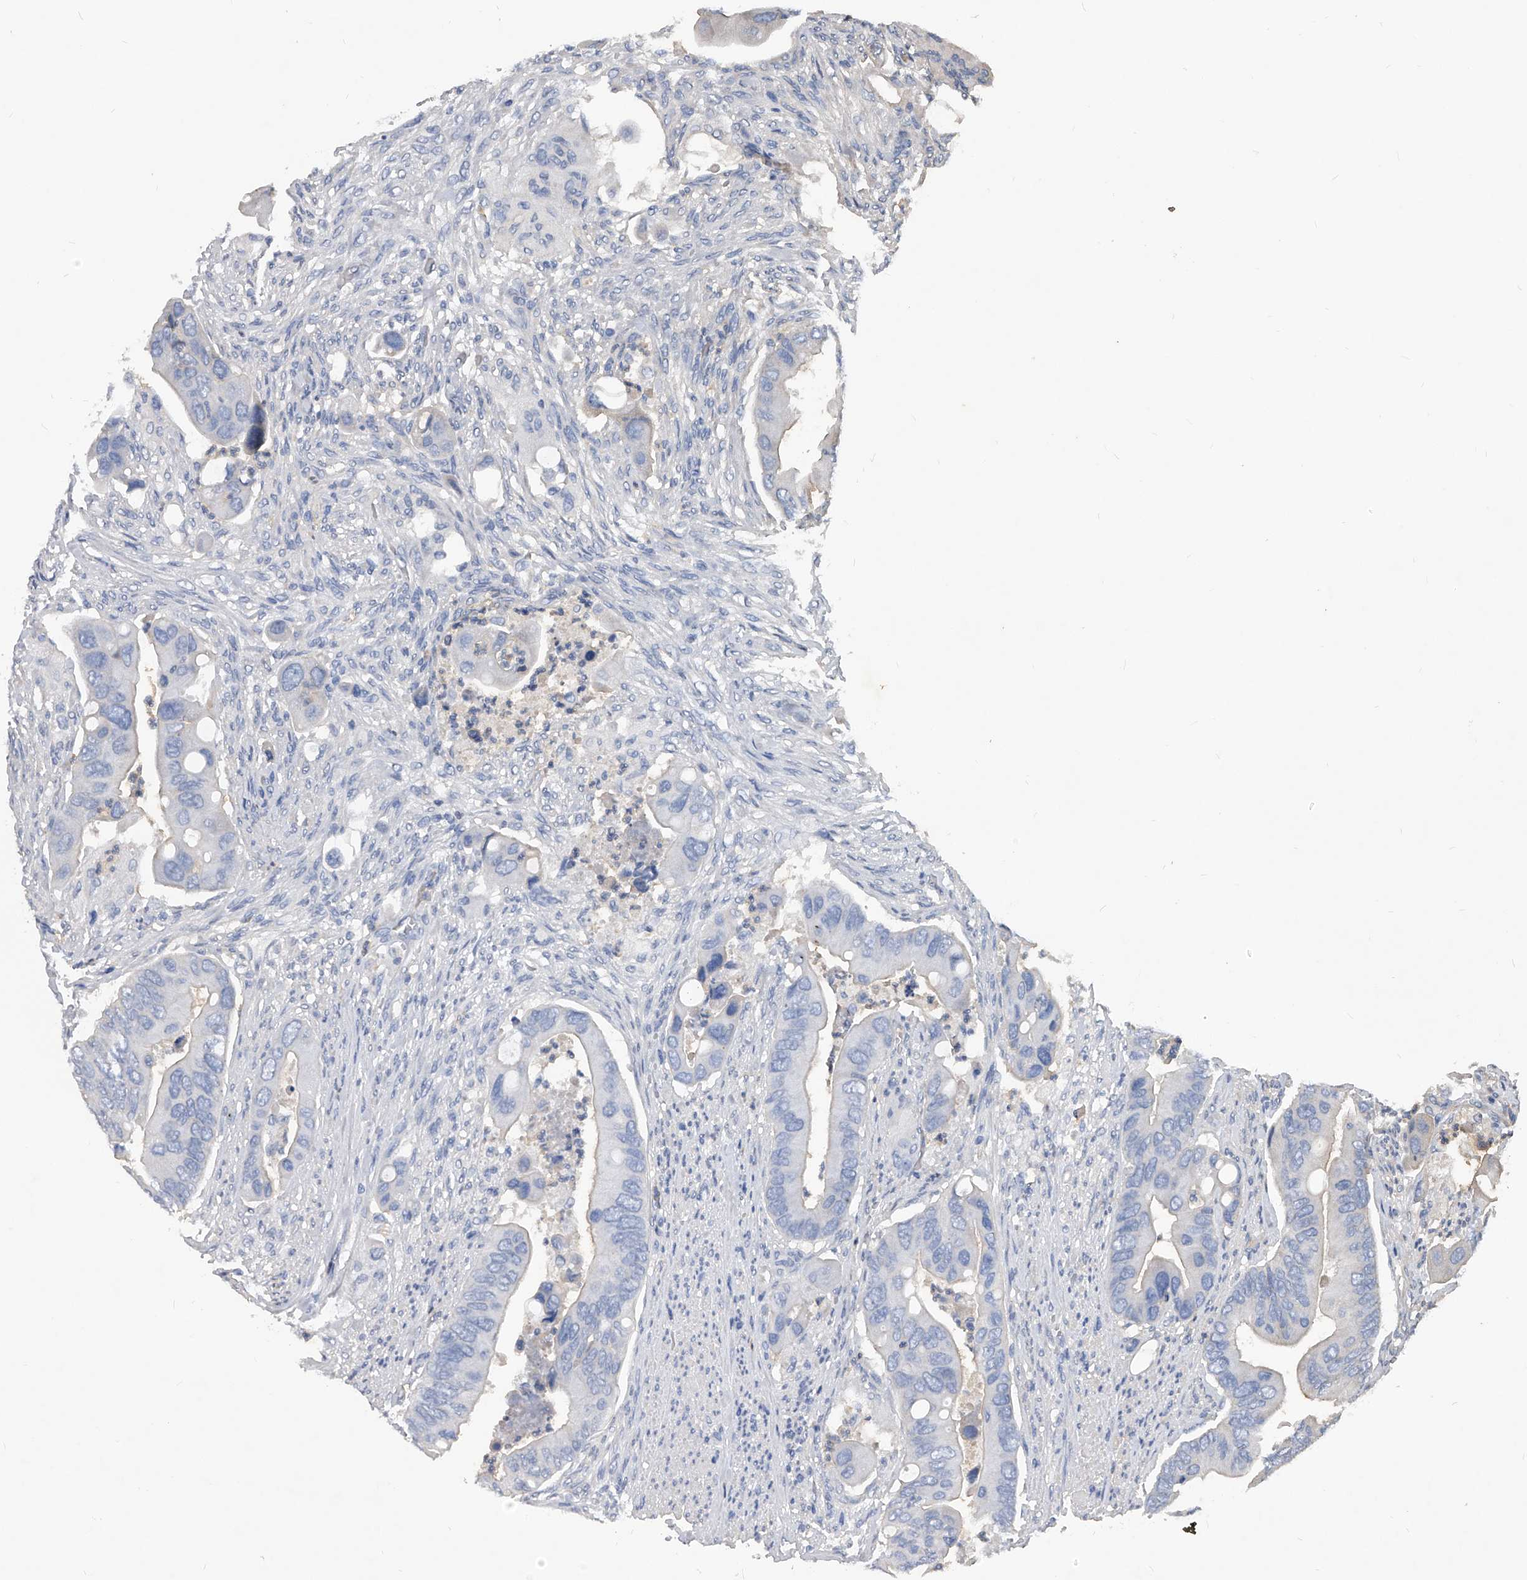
{"staining": {"intensity": "negative", "quantity": "none", "location": "none"}, "tissue": "colorectal cancer", "cell_type": "Tumor cells", "image_type": "cancer", "snomed": [{"axis": "morphology", "description": "Adenocarcinoma, NOS"}, {"axis": "topography", "description": "Rectum"}], "caption": "Tumor cells are negative for protein expression in human colorectal adenocarcinoma.", "gene": "HOMER3", "patient": {"sex": "female", "age": 57}}